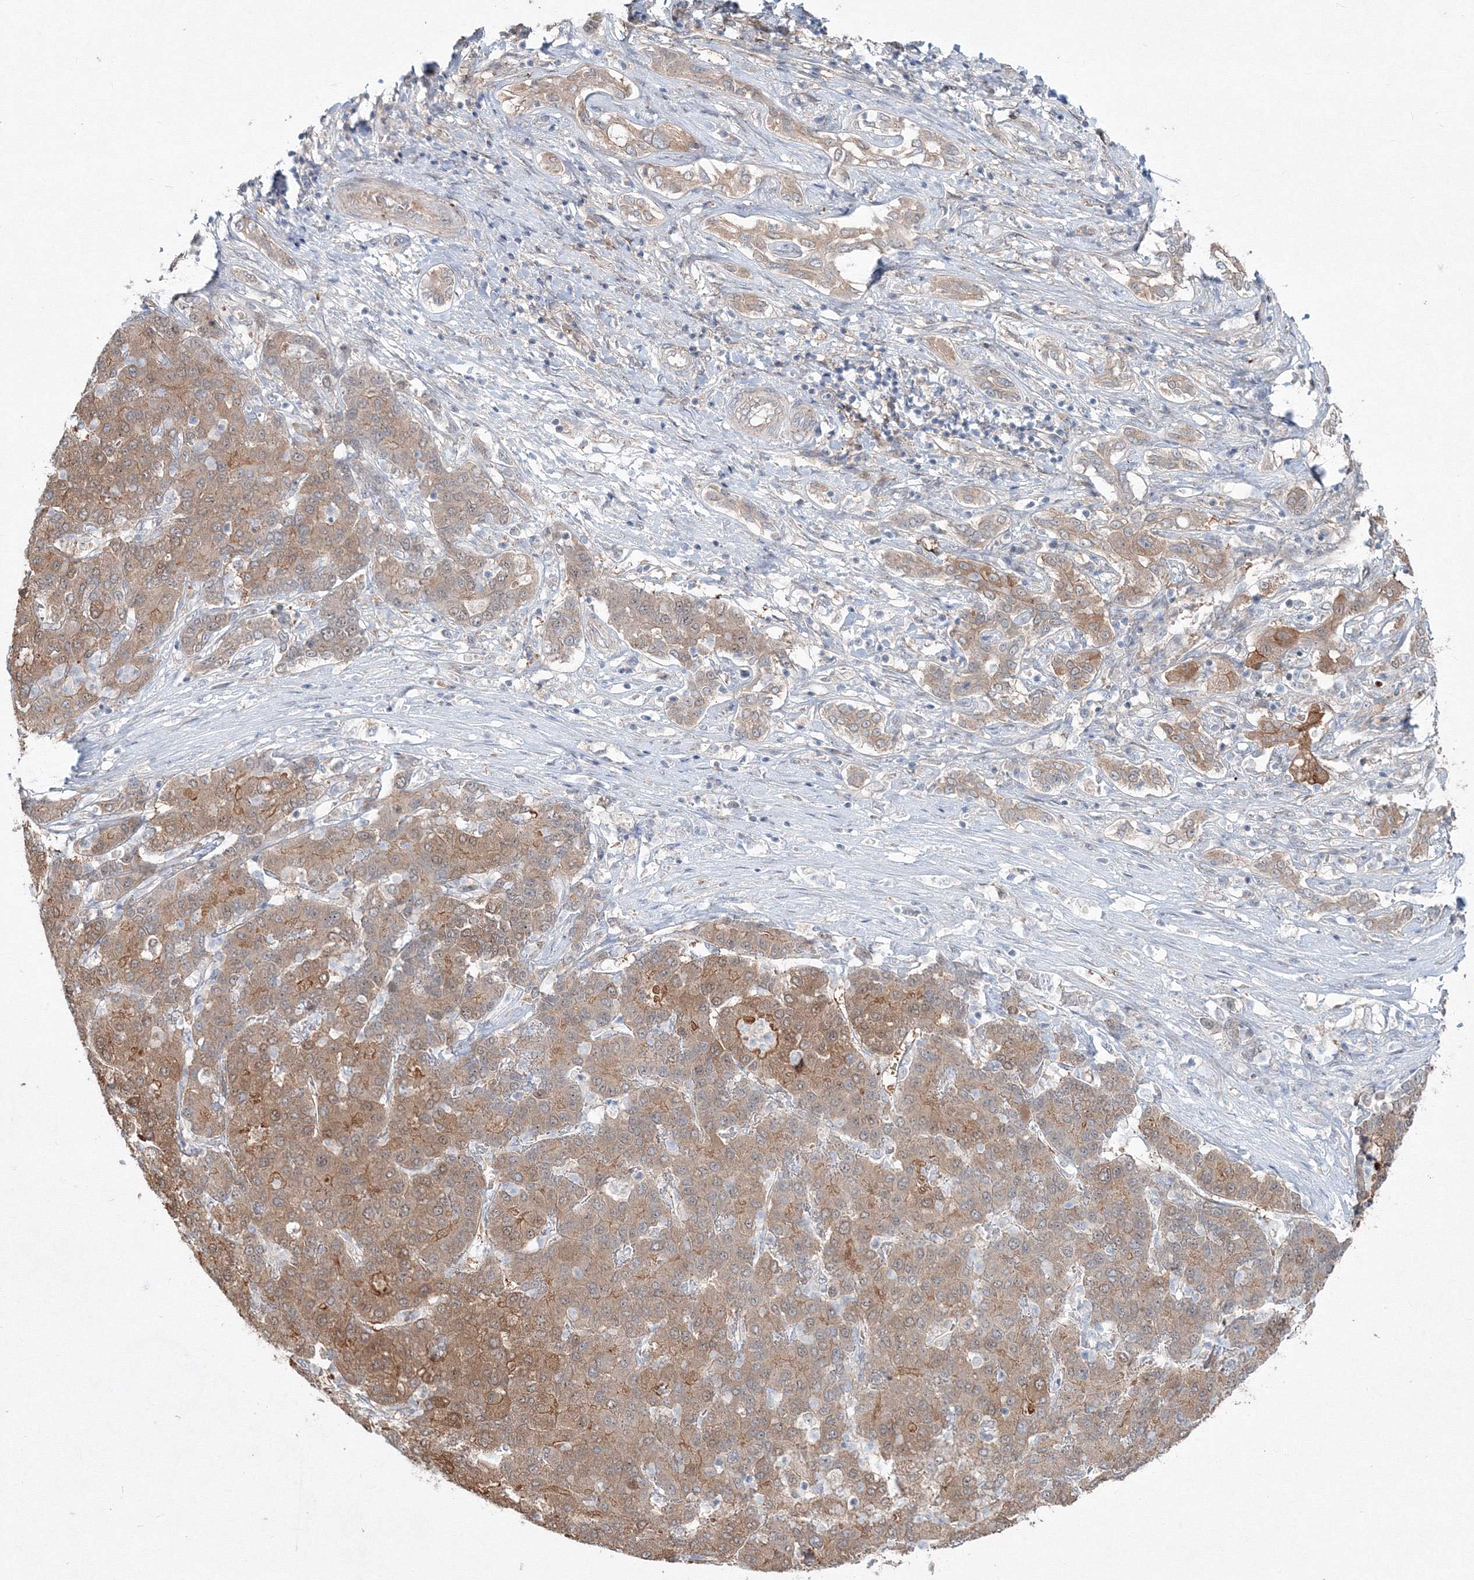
{"staining": {"intensity": "moderate", "quantity": ">75%", "location": "cytoplasmic/membranous"}, "tissue": "liver cancer", "cell_type": "Tumor cells", "image_type": "cancer", "snomed": [{"axis": "morphology", "description": "Carcinoma, Hepatocellular, NOS"}, {"axis": "topography", "description": "Liver"}], "caption": "Liver cancer (hepatocellular carcinoma) stained with a brown dye demonstrates moderate cytoplasmic/membranous positive positivity in about >75% of tumor cells.", "gene": "MKRN2", "patient": {"sex": "male", "age": 65}}